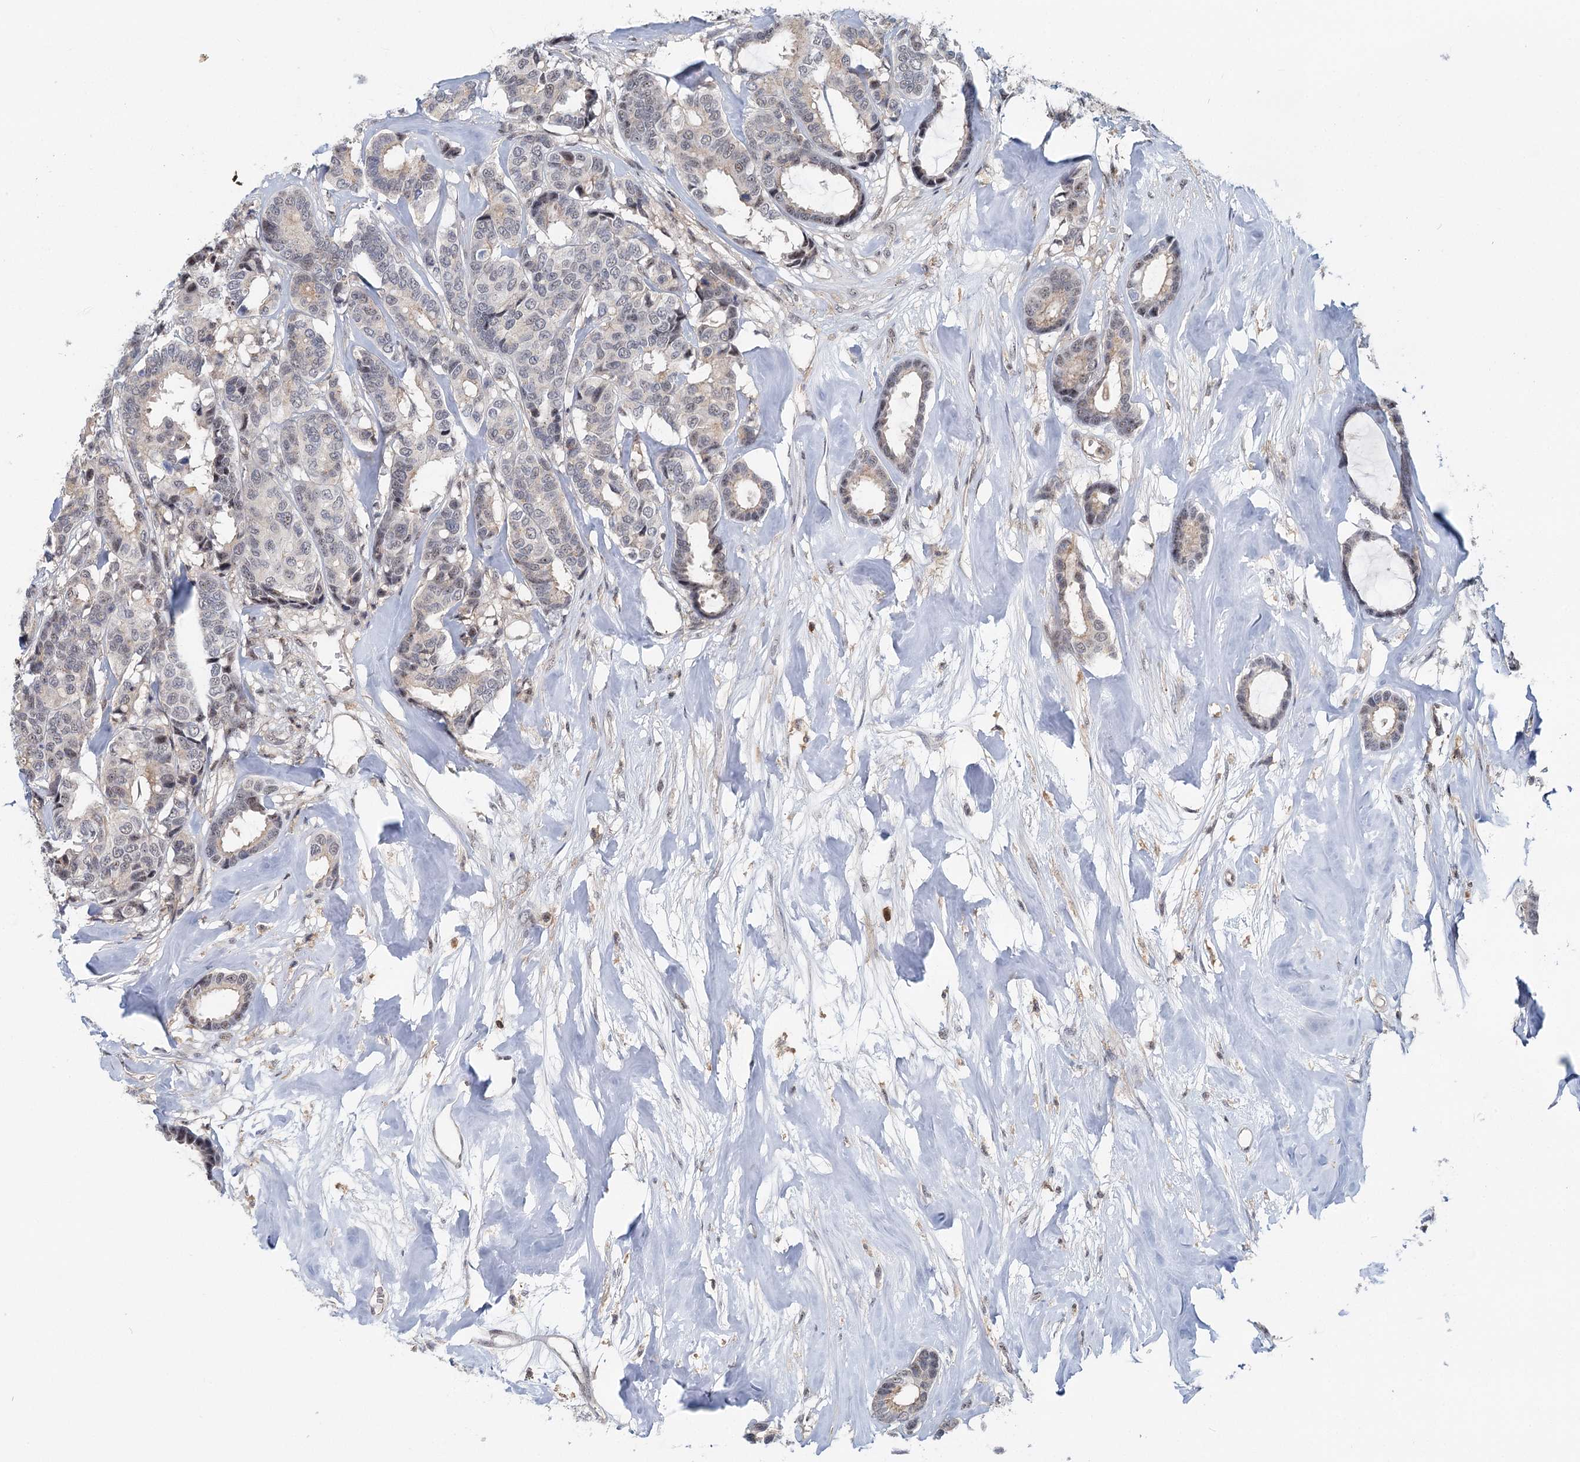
{"staining": {"intensity": "weak", "quantity": "<25%", "location": "cytoplasmic/membranous,nuclear"}, "tissue": "breast cancer", "cell_type": "Tumor cells", "image_type": "cancer", "snomed": [{"axis": "morphology", "description": "Duct carcinoma"}, {"axis": "topography", "description": "Breast"}], "caption": "Human breast infiltrating ductal carcinoma stained for a protein using IHC demonstrates no expression in tumor cells.", "gene": "CDC42SE2", "patient": {"sex": "female", "age": 87}}